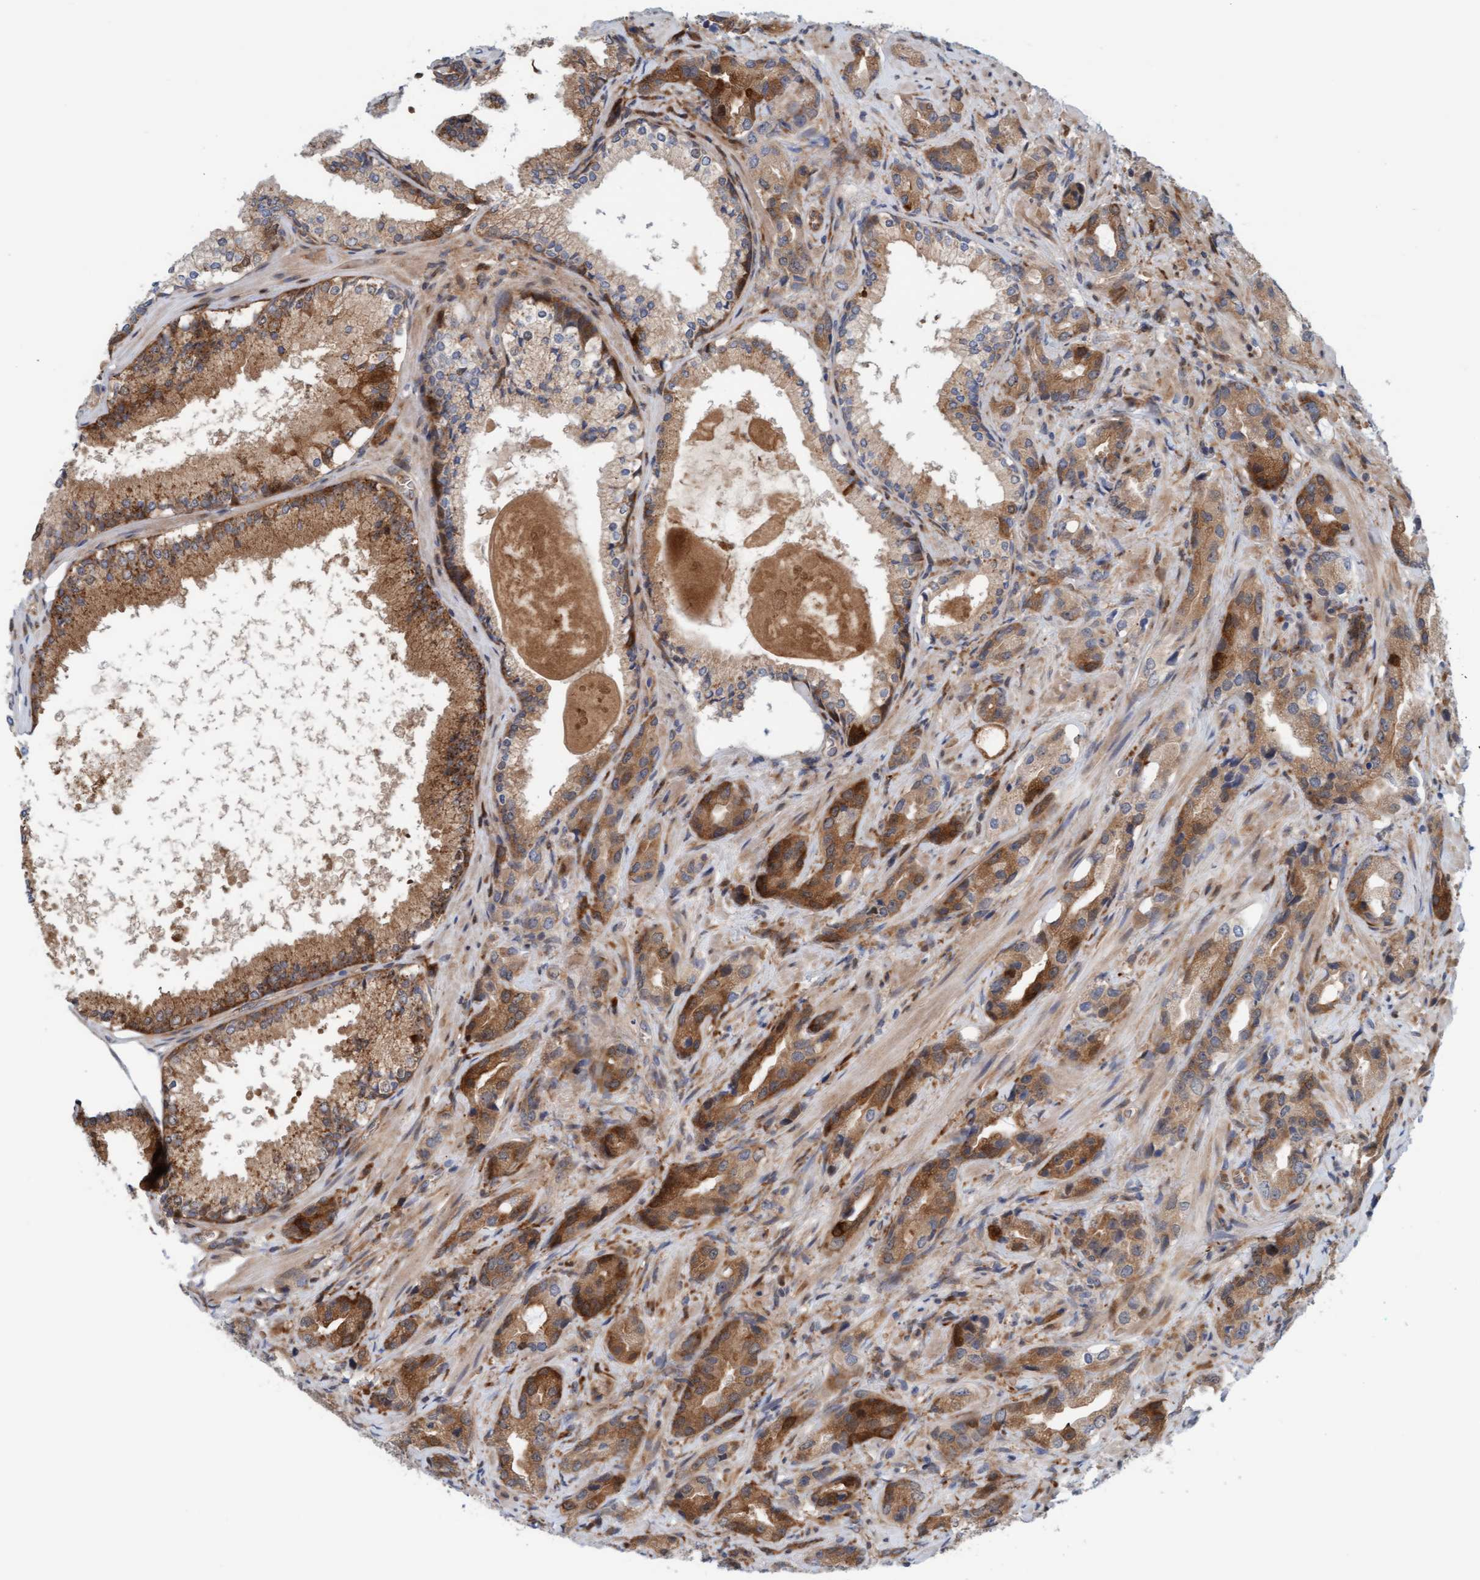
{"staining": {"intensity": "strong", "quantity": ">75%", "location": "cytoplasmic/membranous"}, "tissue": "prostate cancer", "cell_type": "Tumor cells", "image_type": "cancer", "snomed": [{"axis": "morphology", "description": "Adenocarcinoma, High grade"}, {"axis": "topography", "description": "Prostate"}], "caption": "Immunohistochemistry image of adenocarcinoma (high-grade) (prostate) stained for a protein (brown), which demonstrates high levels of strong cytoplasmic/membranous positivity in about >75% of tumor cells.", "gene": "EIF4EBP1", "patient": {"sex": "male", "age": 63}}